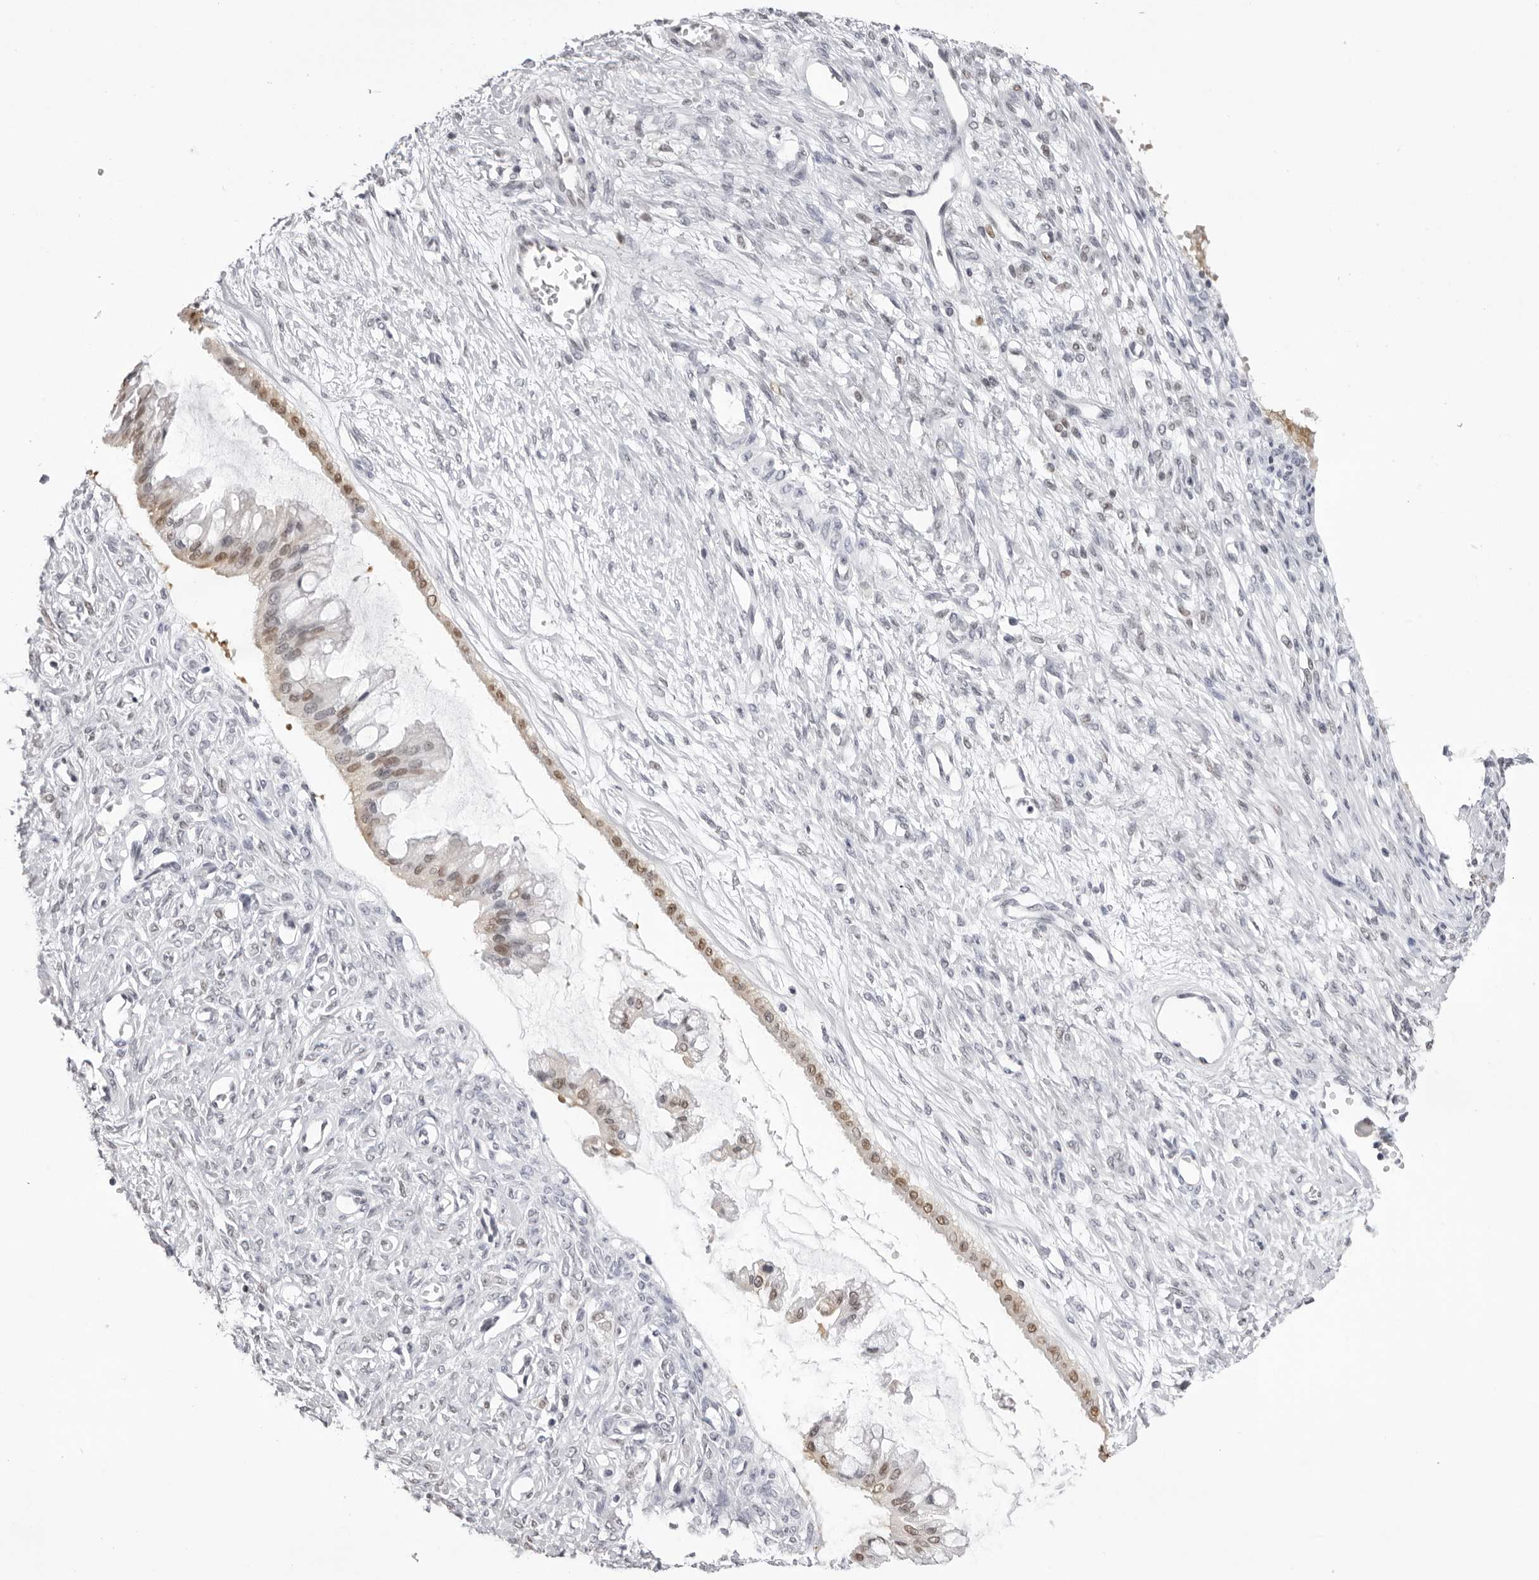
{"staining": {"intensity": "moderate", "quantity": "25%-75%", "location": "nuclear"}, "tissue": "ovarian cancer", "cell_type": "Tumor cells", "image_type": "cancer", "snomed": [{"axis": "morphology", "description": "Cystadenocarcinoma, mucinous, NOS"}, {"axis": "topography", "description": "Ovary"}], "caption": "Immunohistochemistry (IHC) image of ovarian mucinous cystadenocarcinoma stained for a protein (brown), which shows medium levels of moderate nuclear positivity in approximately 25%-75% of tumor cells.", "gene": "HSPA4", "patient": {"sex": "female", "age": 73}}